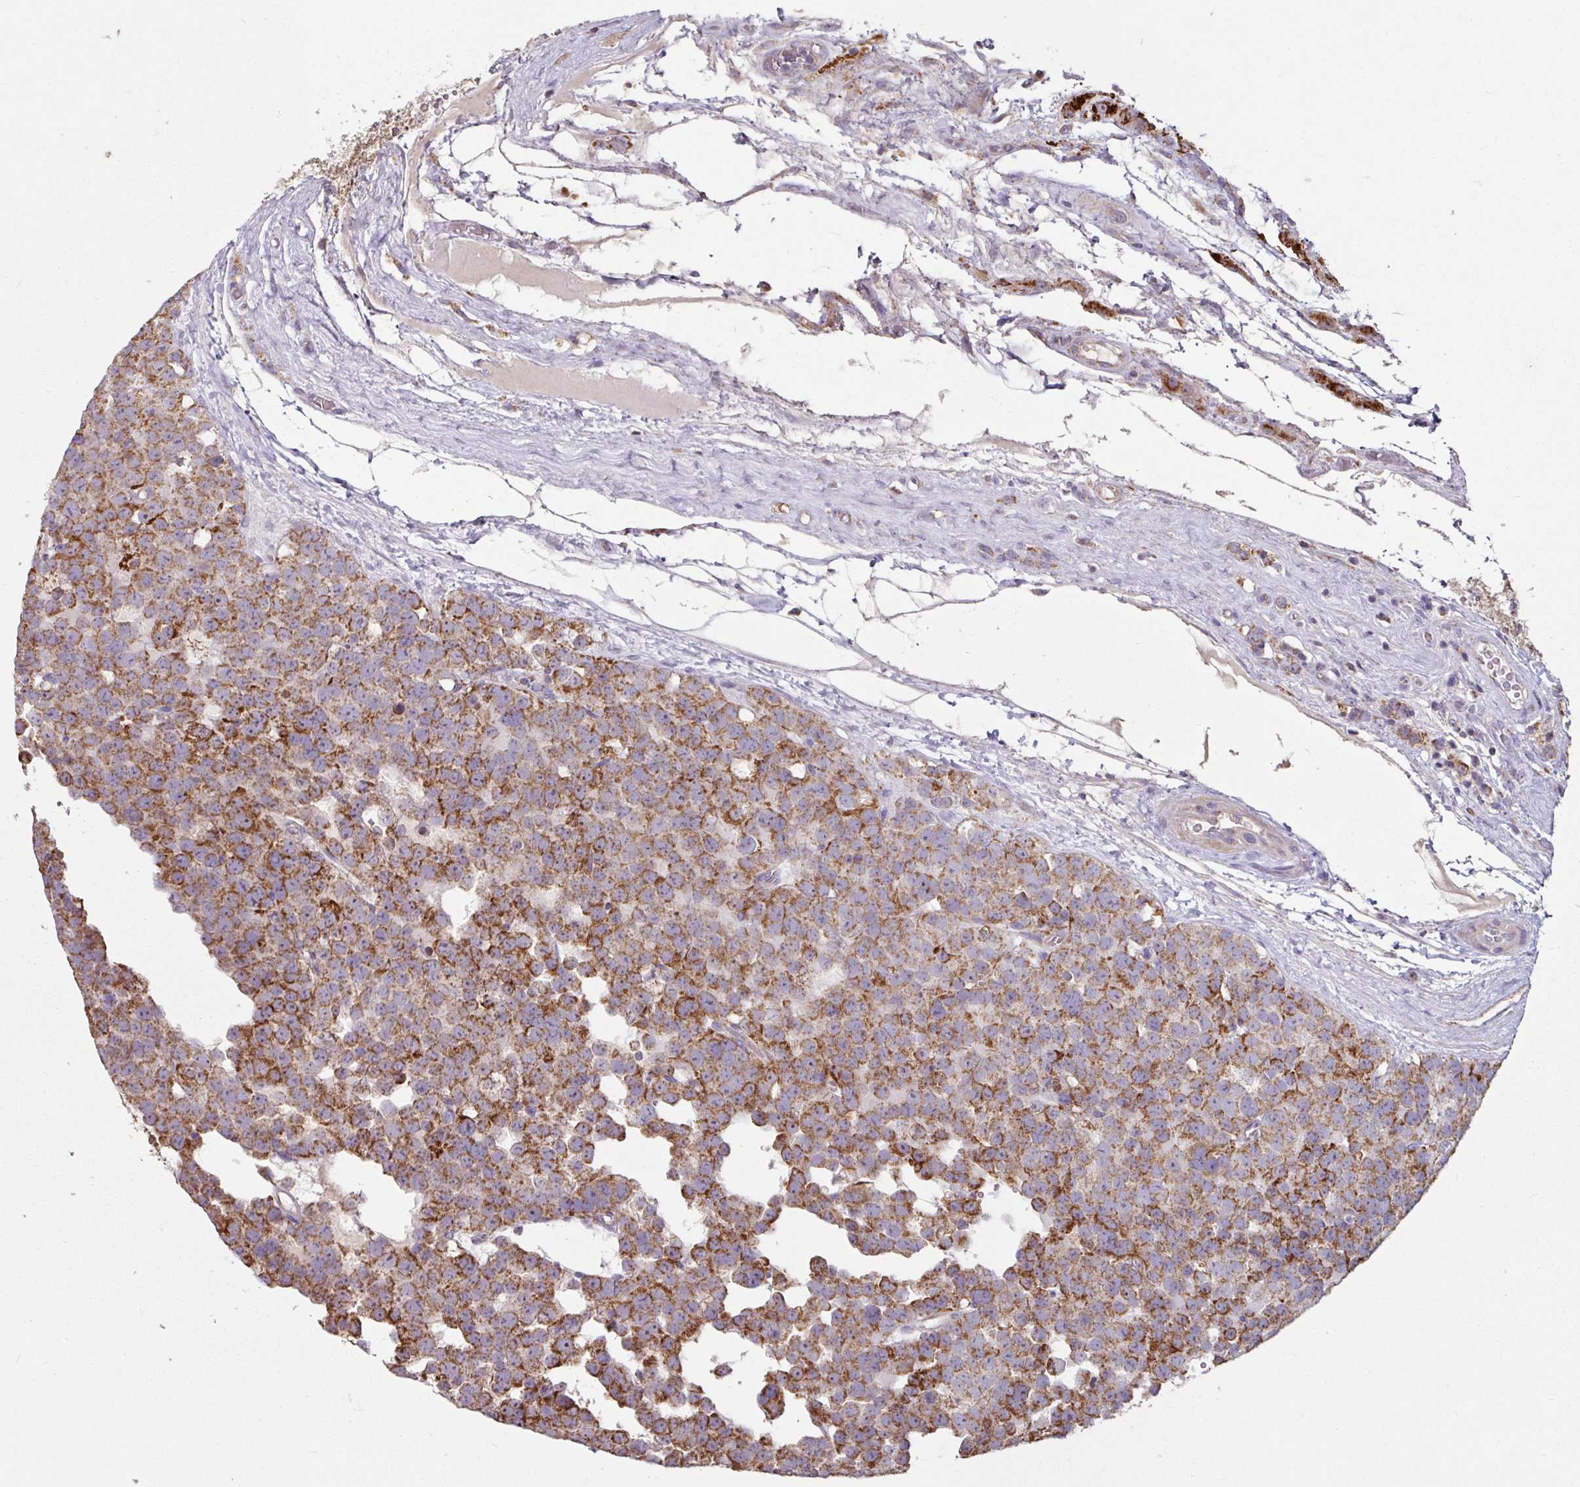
{"staining": {"intensity": "strong", "quantity": ">75%", "location": "cytoplasmic/membranous"}, "tissue": "testis cancer", "cell_type": "Tumor cells", "image_type": "cancer", "snomed": [{"axis": "morphology", "description": "Seminoma, NOS"}, {"axis": "topography", "description": "Testis"}], "caption": "Protein staining by IHC demonstrates strong cytoplasmic/membranous staining in approximately >75% of tumor cells in testis cancer.", "gene": "OR2D3", "patient": {"sex": "male", "age": 71}}